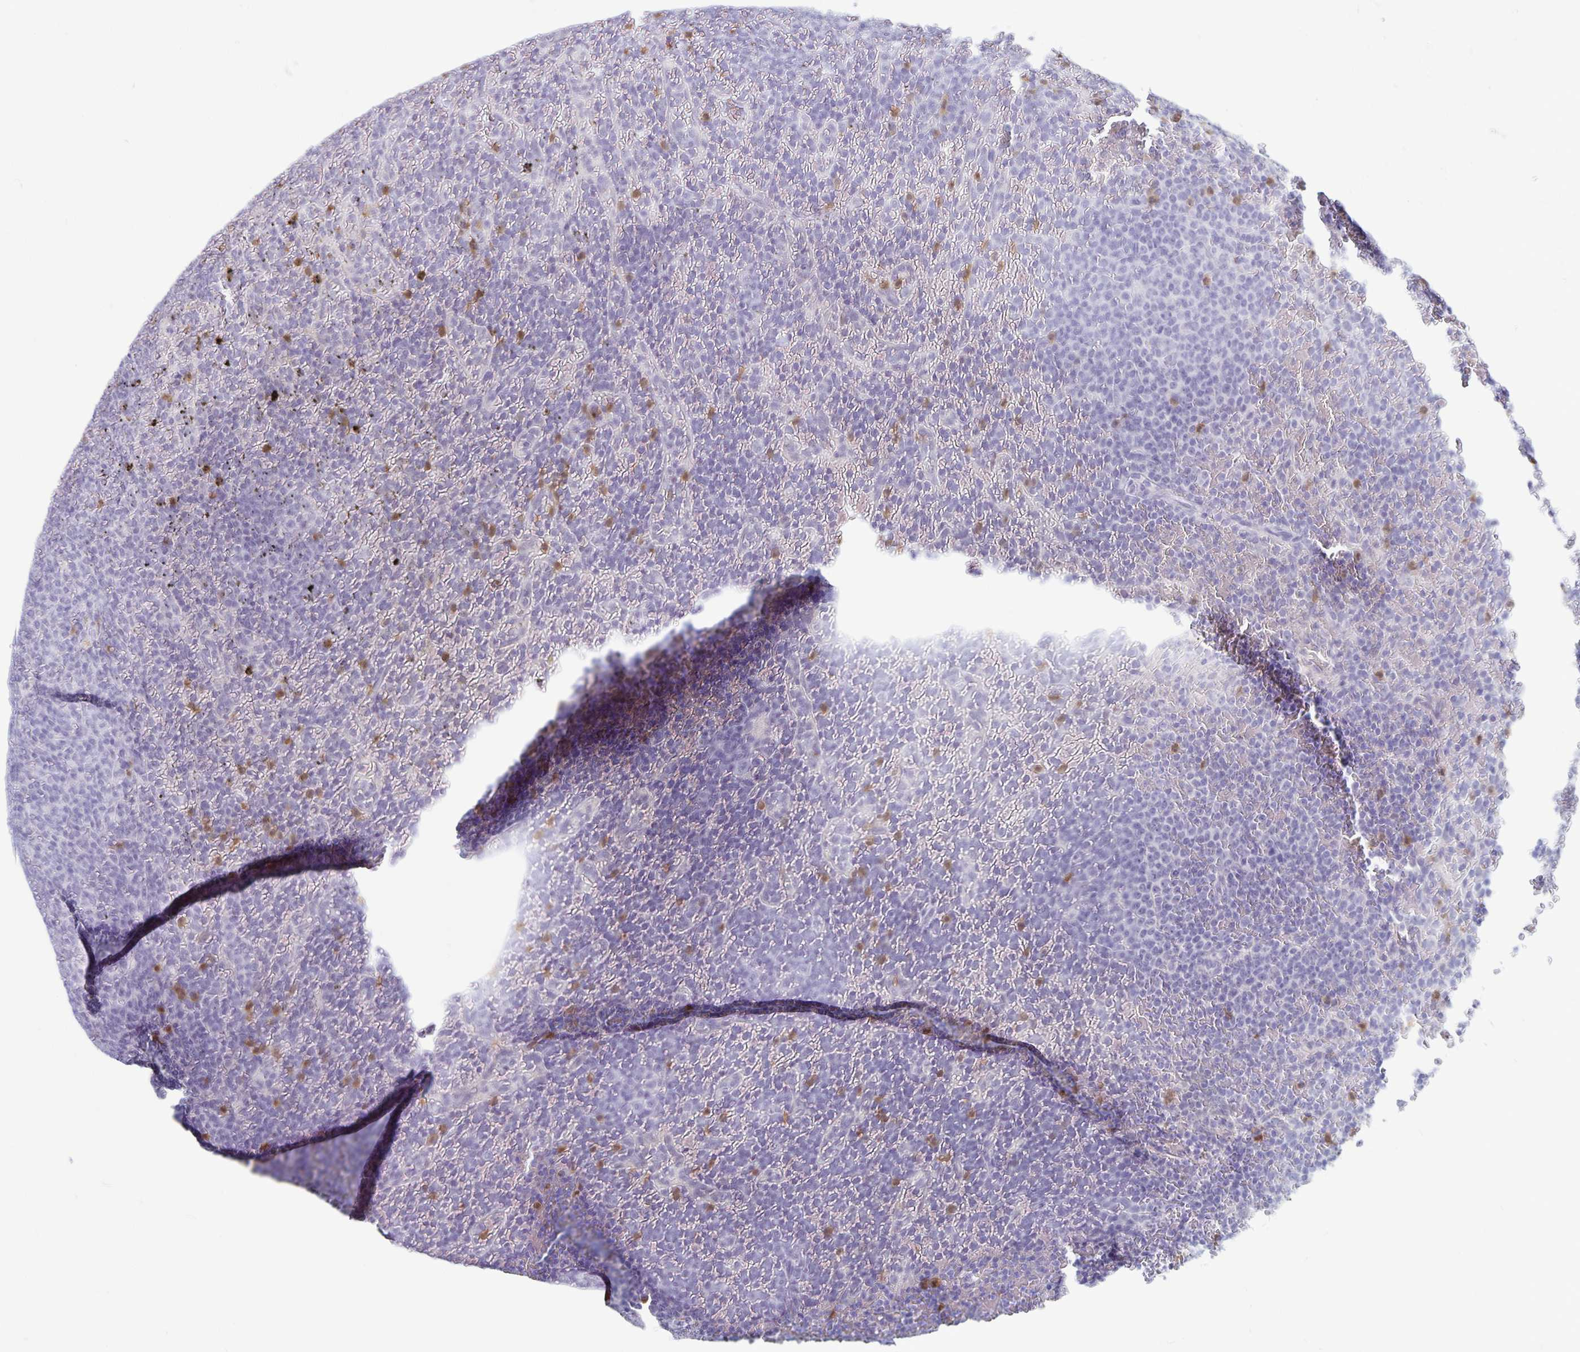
{"staining": {"intensity": "negative", "quantity": "none", "location": "none"}, "tissue": "lymphoma", "cell_type": "Tumor cells", "image_type": "cancer", "snomed": [{"axis": "morphology", "description": "Malignant lymphoma, non-Hodgkin's type, Low grade"}, {"axis": "topography", "description": "Spleen"}], "caption": "Image shows no protein staining in tumor cells of lymphoma tissue. The staining was performed using DAB to visualize the protein expression in brown, while the nuclei were stained in blue with hematoxylin (Magnification: 20x).", "gene": "PLCB3", "patient": {"sex": "female", "age": 77}}